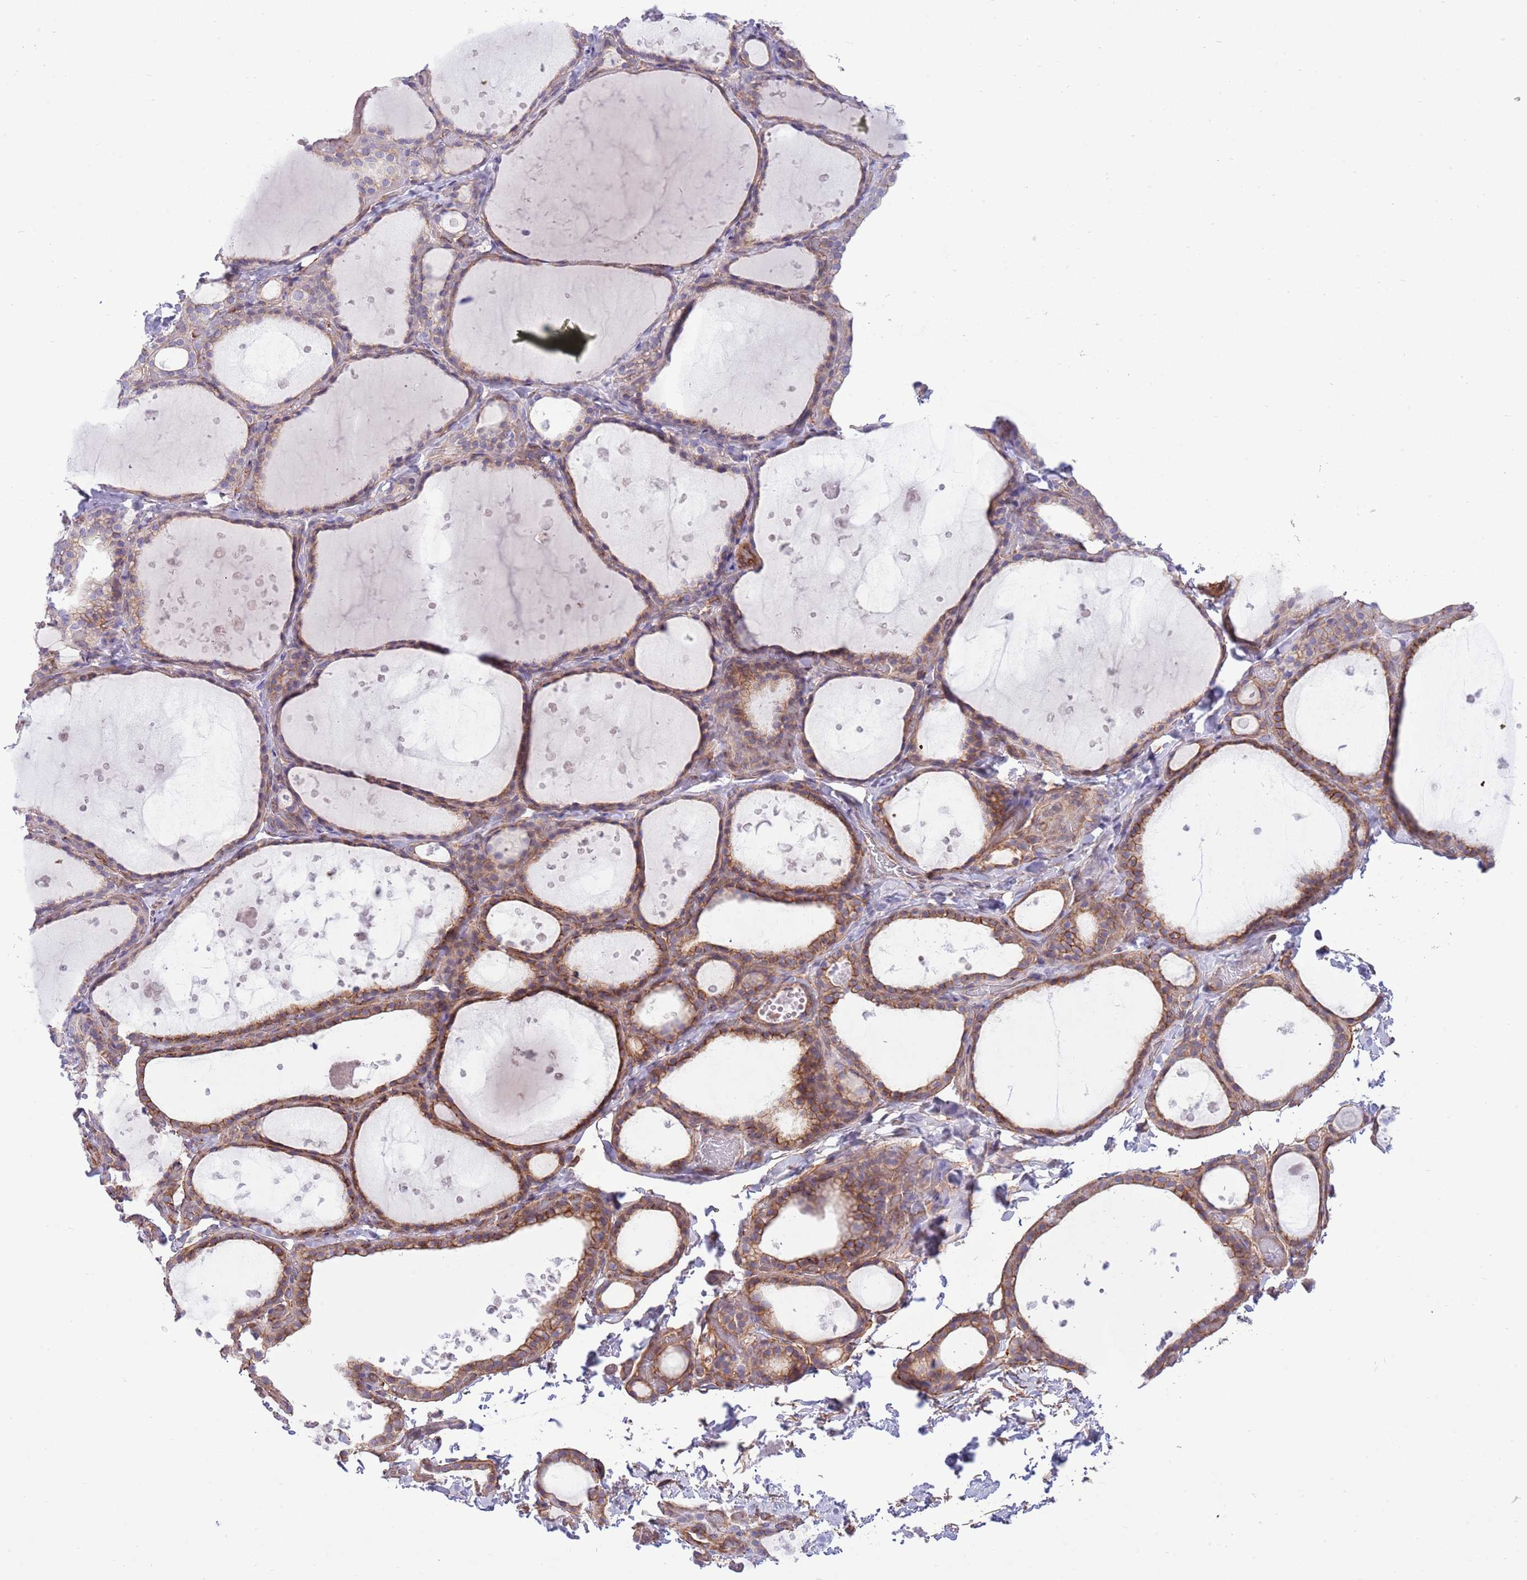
{"staining": {"intensity": "moderate", "quantity": "25%-75%", "location": "cytoplasmic/membranous"}, "tissue": "thyroid gland", "cell_type": "Glandular cells", "image_type": "normal", "snomed": [{"axis": "morphology", "description": "Normal tissue, NOS"}, {"axis": "topography", "description": "Thyroid gland"}], "caption": "An immunohistochemistry micrograph of unremarkable tissue is shown. Protein staining in brown labels moderate cytoplasmic/membranous positivity in thyroid gland within glandular cells. Nuclei are stained in blue.", "gene": "ZC4H2", "patient": {"sex": "female", "age": 44}}